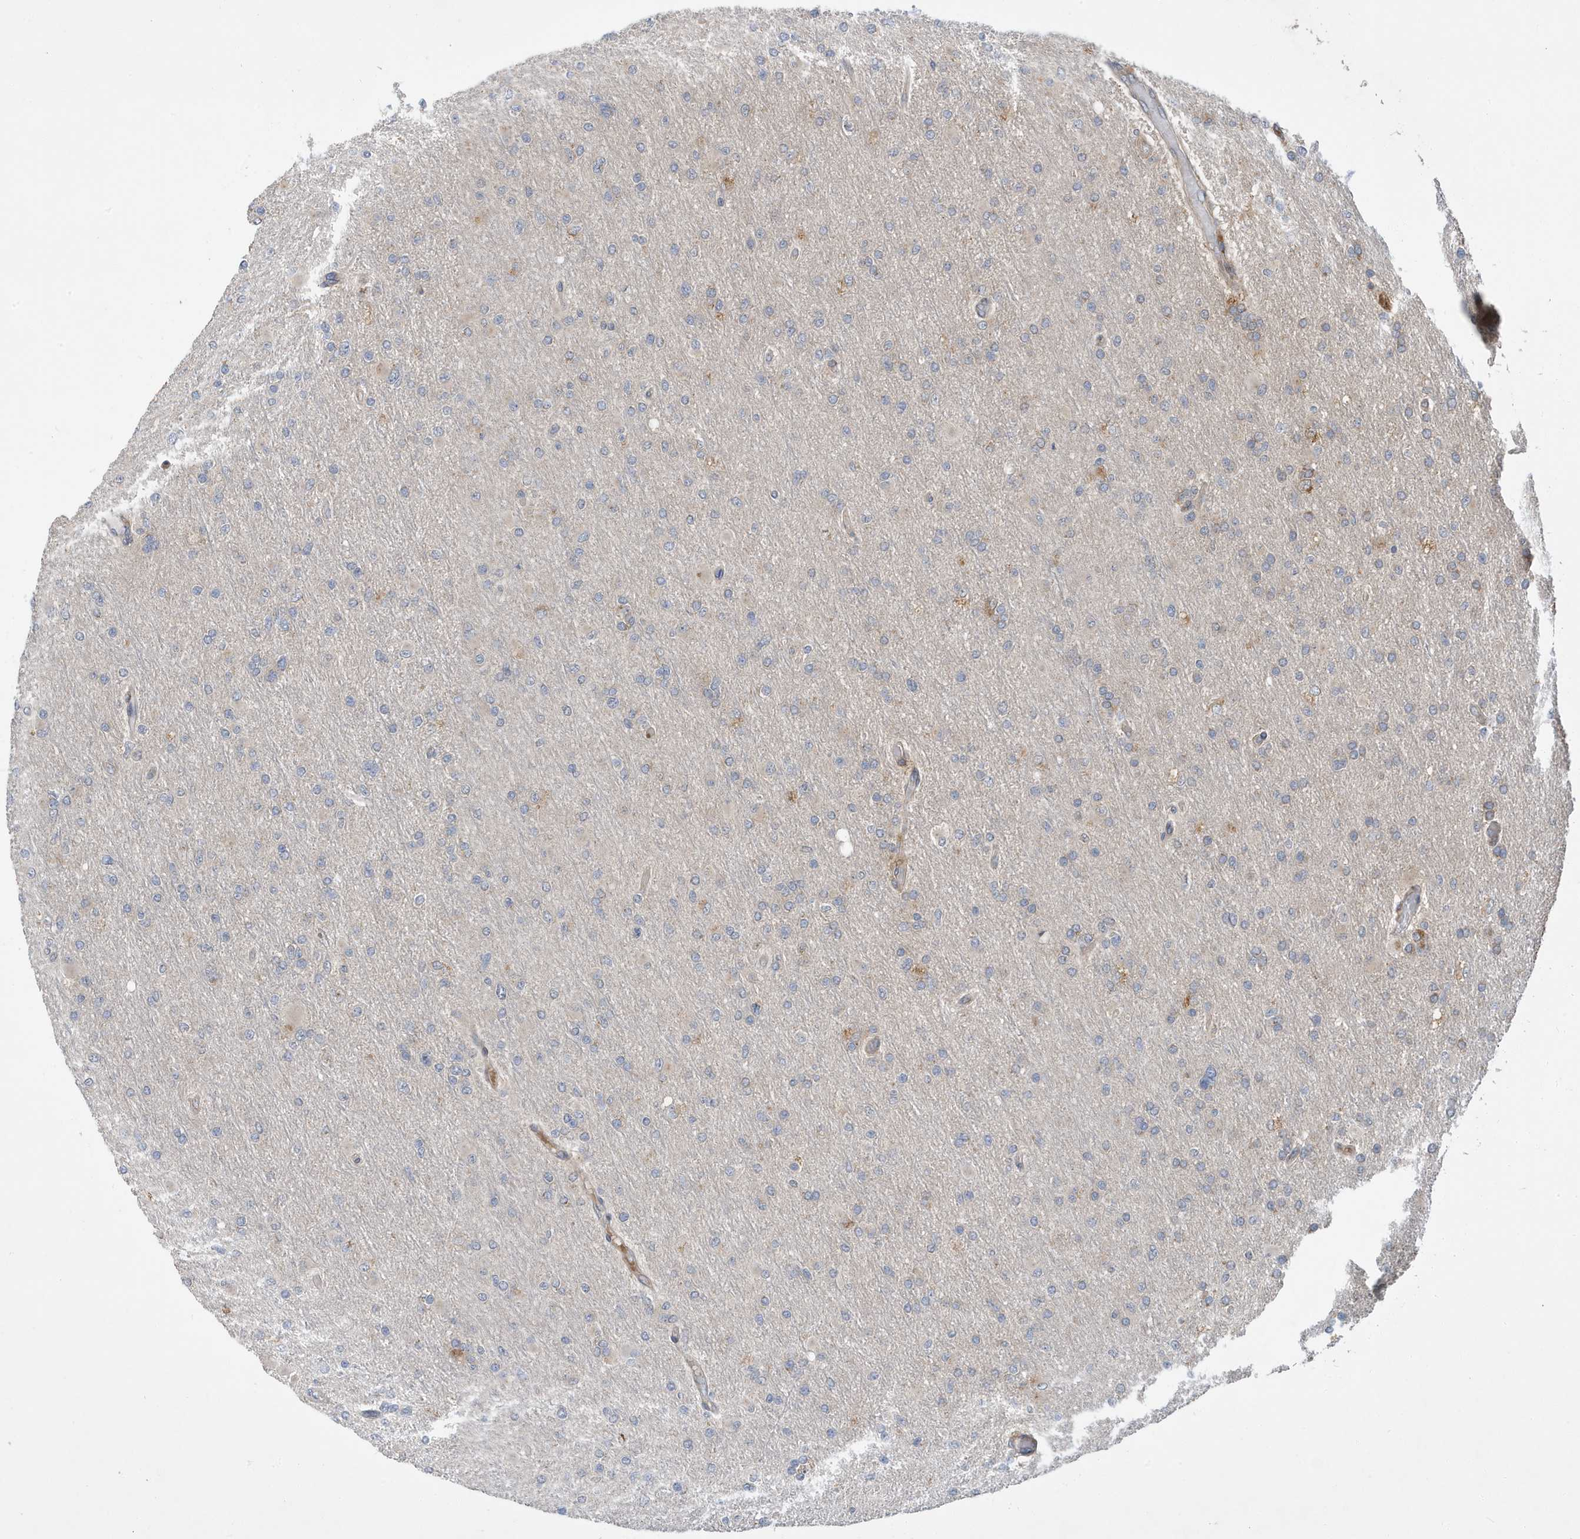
{"staining": {"intensity": "negative", "quantity": "none", "location": "none"}, "tissue": "glioma", "cell_type": "Tumor cells", "image_type": "cancer", "snomed": [{"axis": "morphology", "description": "Glioma, malignant, High grade"}, {"axis": "topography", "description": "Cerebral cortex"}], "caption": "Immunohistochemistry (IHC) micrograph of neoplastic tissue: human glioma stained with DAB (3,3'-diaminobenzidine) displays no significant protein staining in tumor cells.", "gene": "LAPTM4A", "patient": {"sex": "female", "age": 36}}